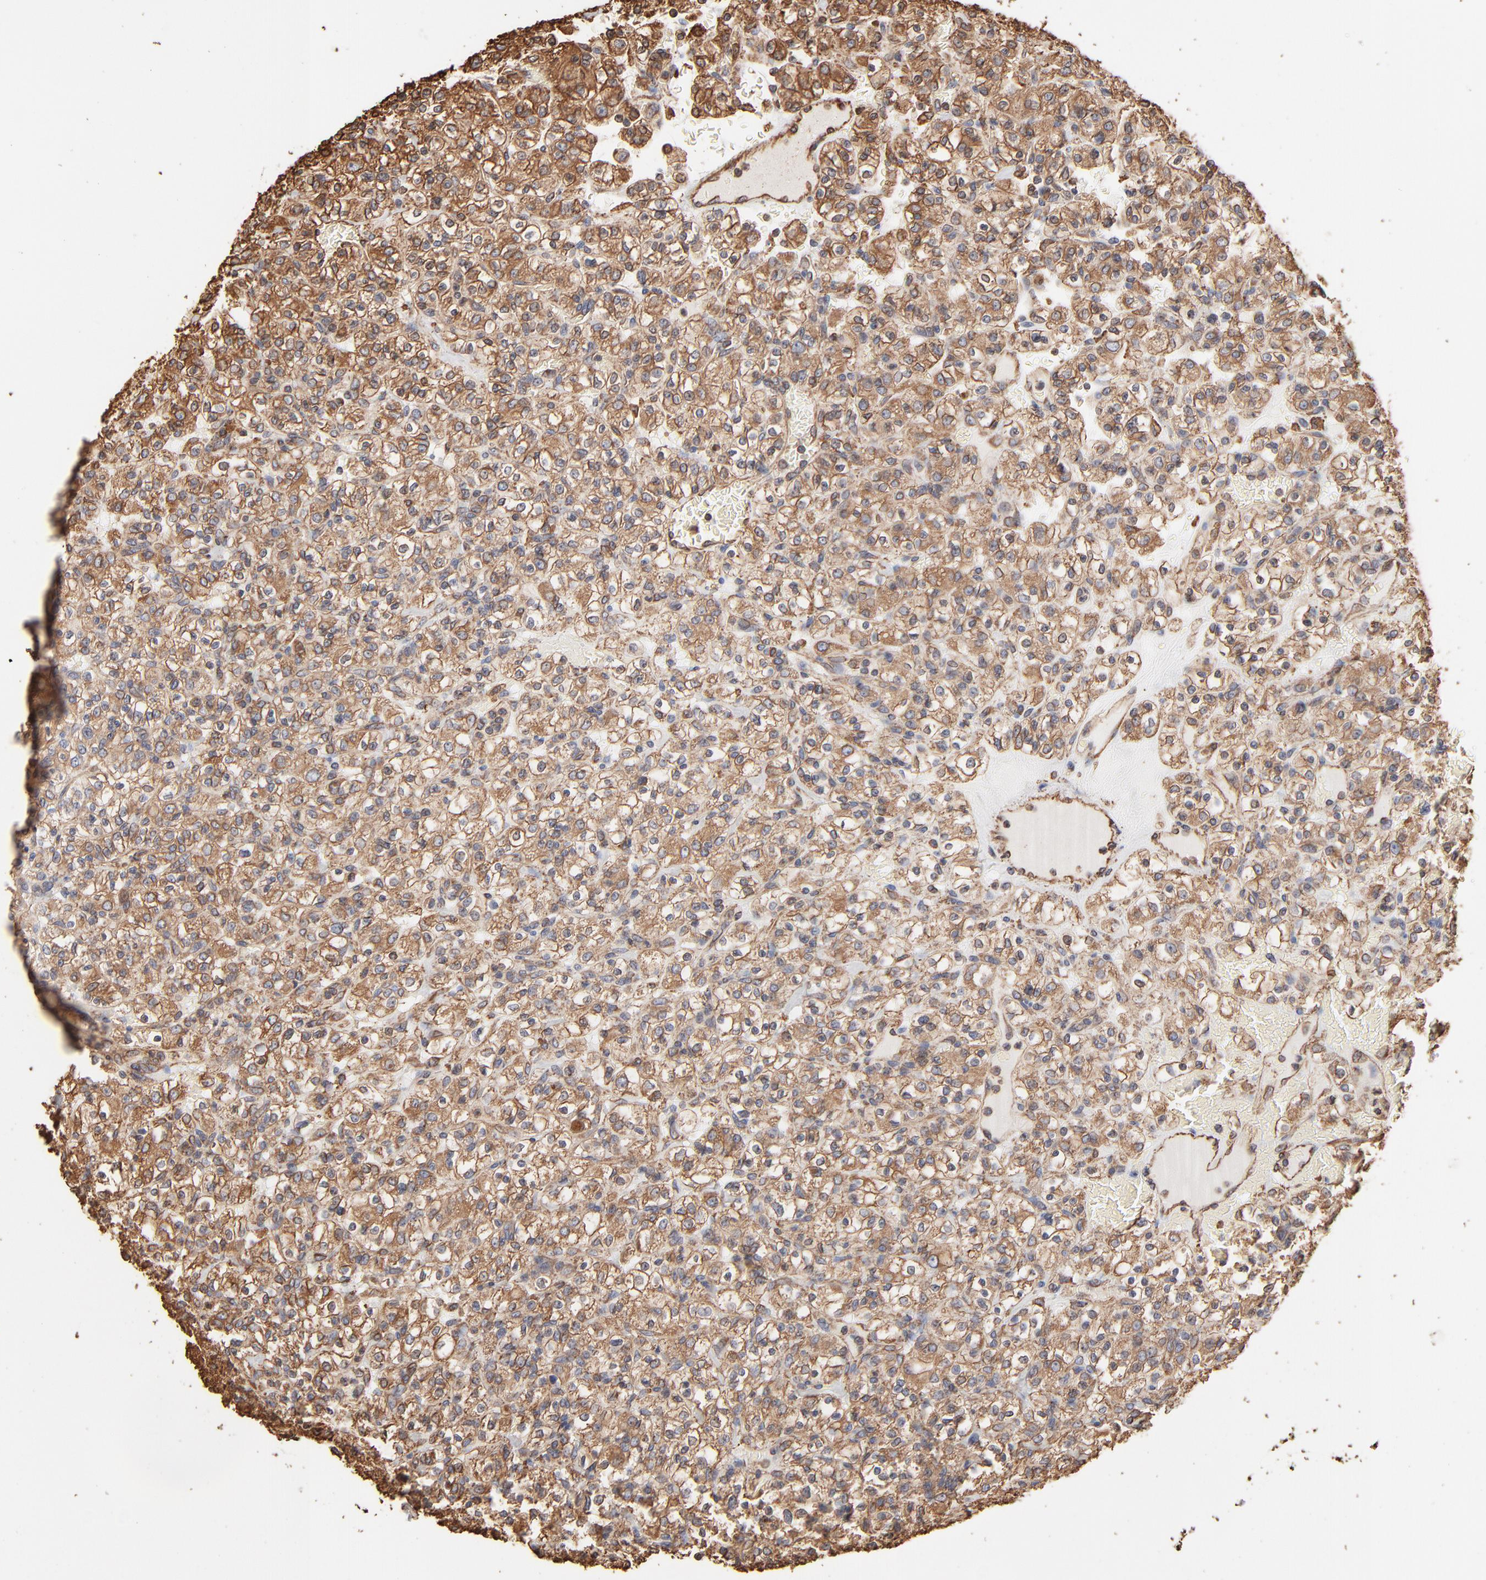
{"staining": {"intensity": "moderate", "quantity": ">75%", "location": "cytoplasmic/membranous"}, "tissue": "renal cancer", "cell_type": "Tumor cells", "image_type": "cancer", "snomed": [{"axis": "morphology", "description": "Normal tissue, NOS"}, {"axis": "morphology", "description": "Adenocarcinoma, NOS"}, {"axis": "topography", "description": "Kidney"}], "caption": "The image displays immunohistochemical staining of adenocarcinoma (renal). There is moderate cytoplasmic/membranous positivity is identified in approximately >75% of tumor cells. (DAB (3,3'-diaminobenzidine) IHC, brown staining for protein, blue staining for nuclei).", "gene": "PDIA3", "patient": {"sex": "female", "age": 72}}